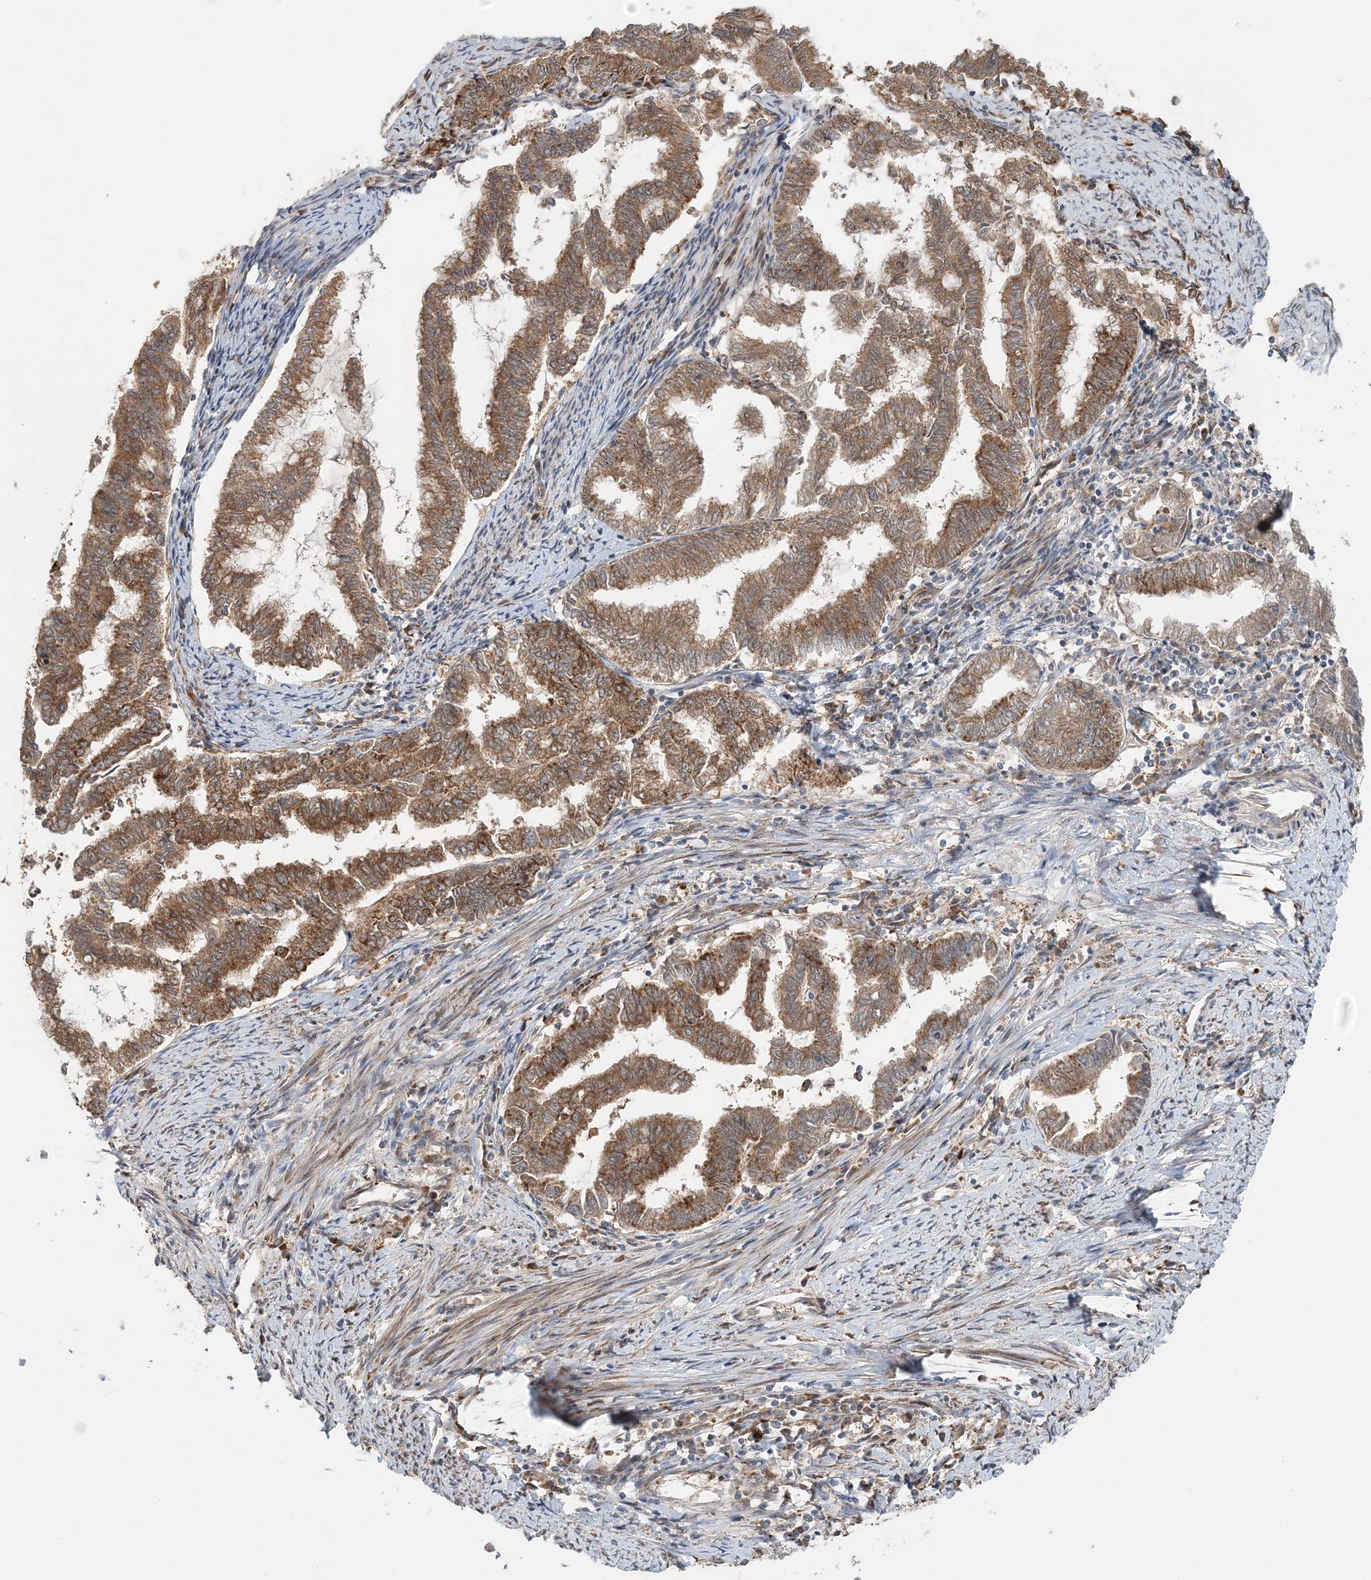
{"staining": {"intensity": "moderate", "quantity": ">75%", "location": "cytoplasmic/membranous"}, "tissue": "endometrial cancer", "cell_type": "Tumor cells", "image_type": "cancer", "snomed": [{"axis": "morphology", "description": "Adenocarcinoma, NOS"}, {"axis": "topography", "description": "Endometrium"}], "caption": "Immunohistochemistry of human endometrial adenocarcinoma demonstrates medium levels of moderate cytoplasmic/membranous staining in approximately >75% of tumor cells. (DAB IHC with brightfield microscopy, high magnification).", "gene": "UBTD2", "patient": {"sex": "female", "age": 79}}